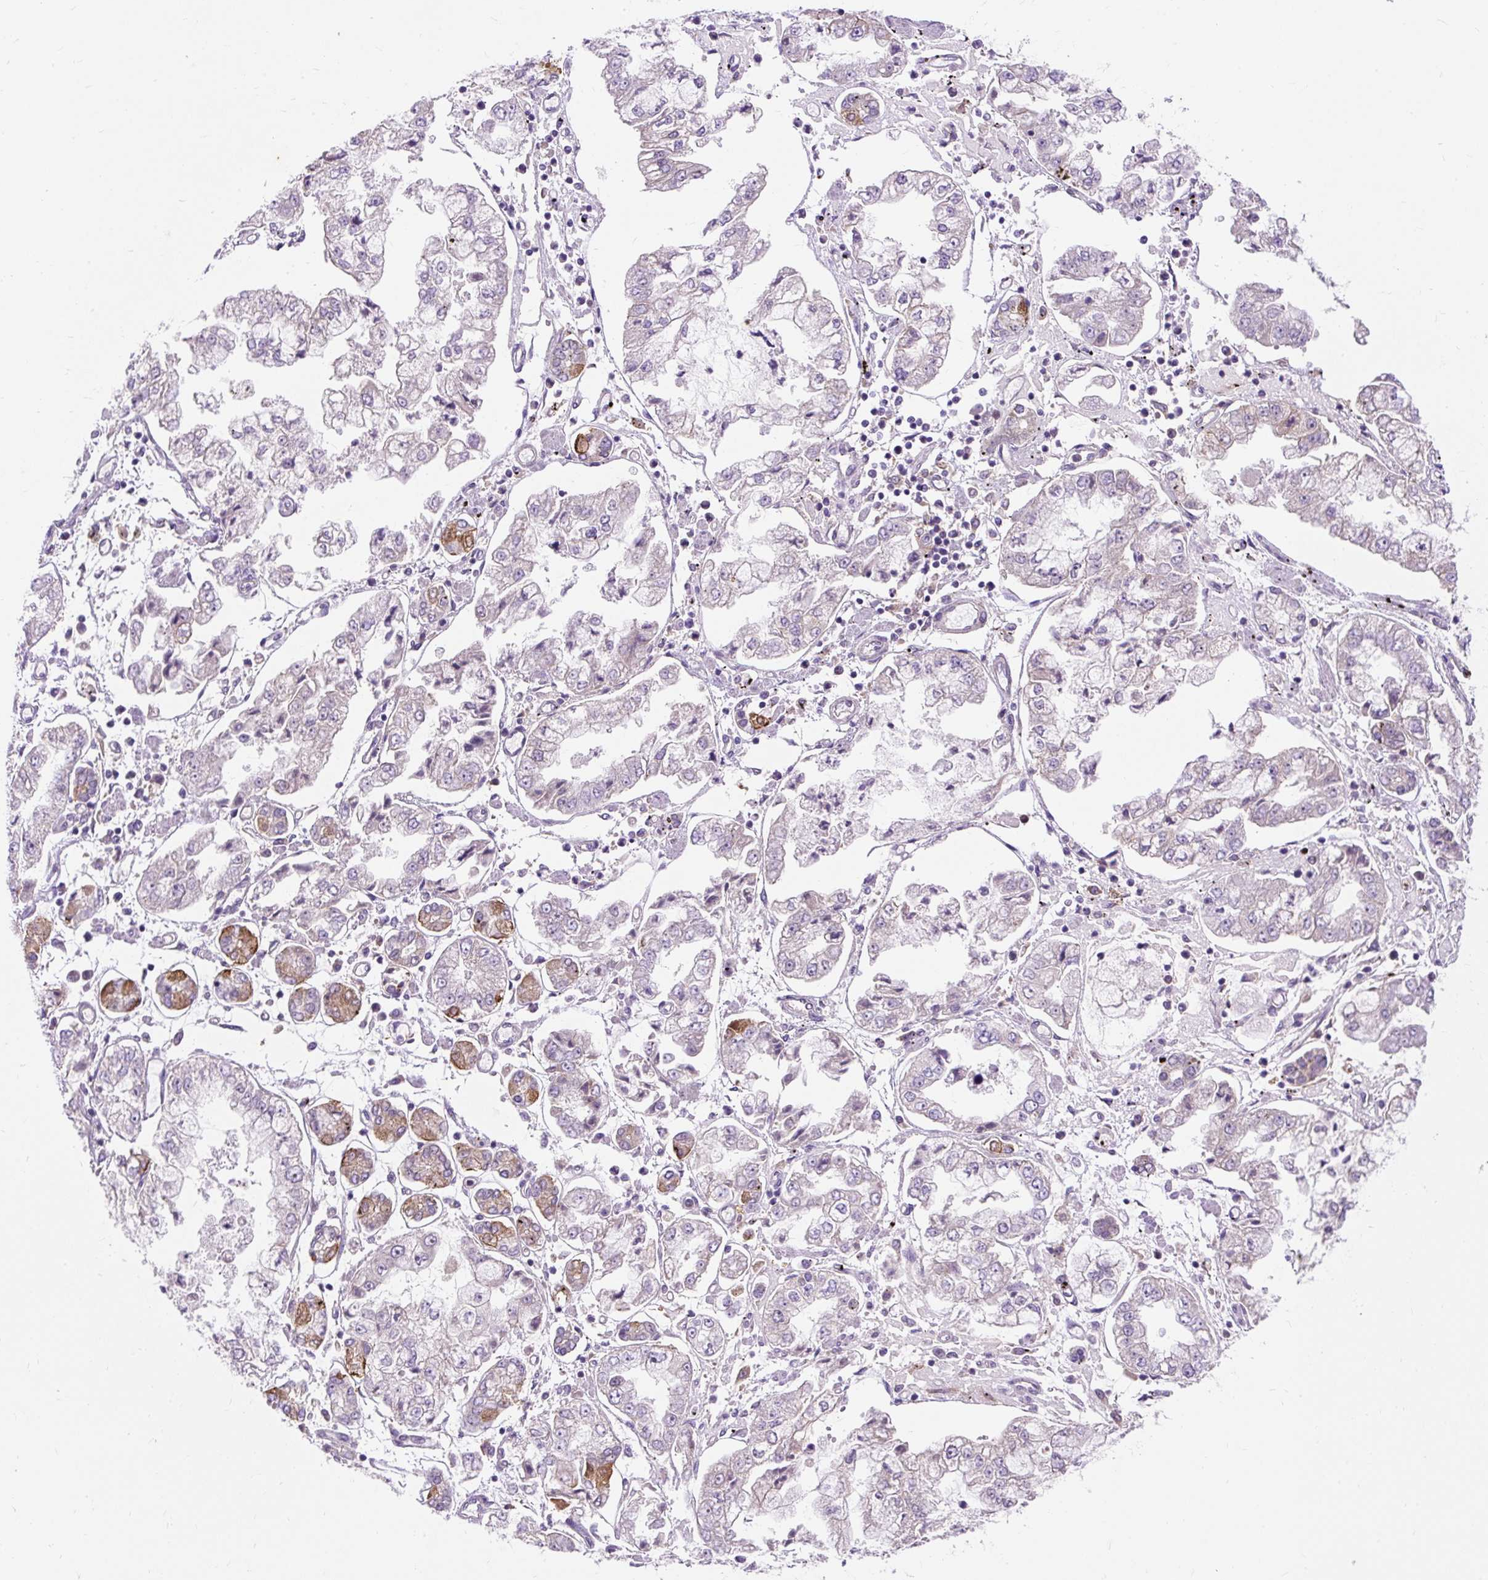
{"staining": {"intensity": "negative", "quantity": "none", "location": "none"}, "tissue": "stomach cancer", "cell_type": "Tumor cells", "image_type": "cancer", "snomed": [{"axis": "morphology", "description": "Adenocarcinoma, NOS"}, {"axis": "topography", "description": "Stomach"}], "caption": "This photomicrograph is of stomach cancer stained with immunohistochemistry (IHC) to label a protein in brown with the nuclei are counter-stained blue. There is no expression in tumor cells.", "gene": "OR4K15", "patient": {"sex": "male", "age": 76}}